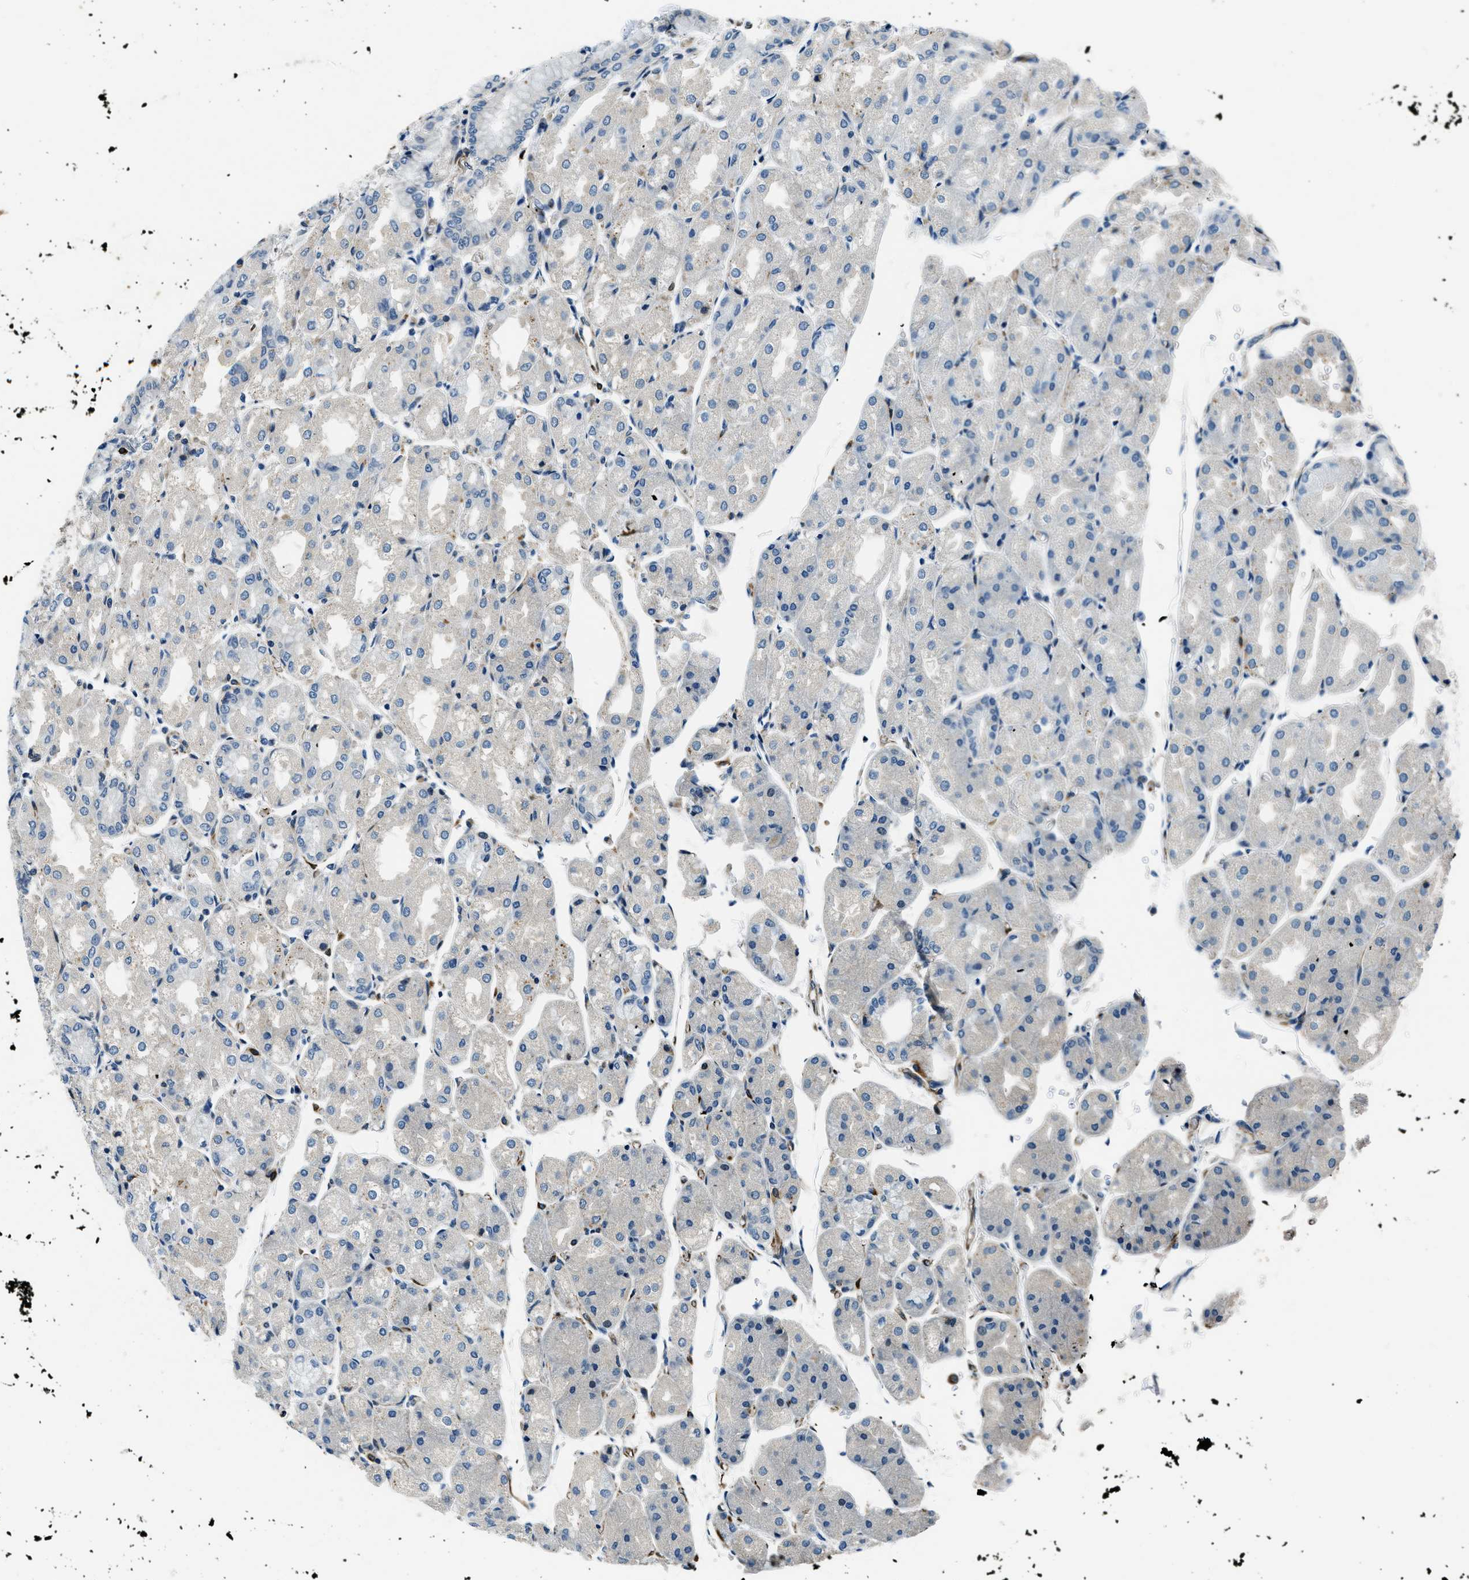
{"staining": {"intensity": "negative", "quantity": "none", "location": "none"}, "tissue": "stomach", "cell_type": "Glandular cells", "image_type": "normal", "snomed": [{"axis": "morphology", "description": "Normal tissue, NOS"}, {"axis": "topography", "description": "Stomach, upper"}], "caption": "Immunohistochemical staining of unremarkable stomach exhibits no significant expression in glandular cells. (DAB (3,3'-diaminobenzidine) immunohistochemistry, high magnification).", "gene": "GNS", "patient": {"sex": "male", "age": 72}}